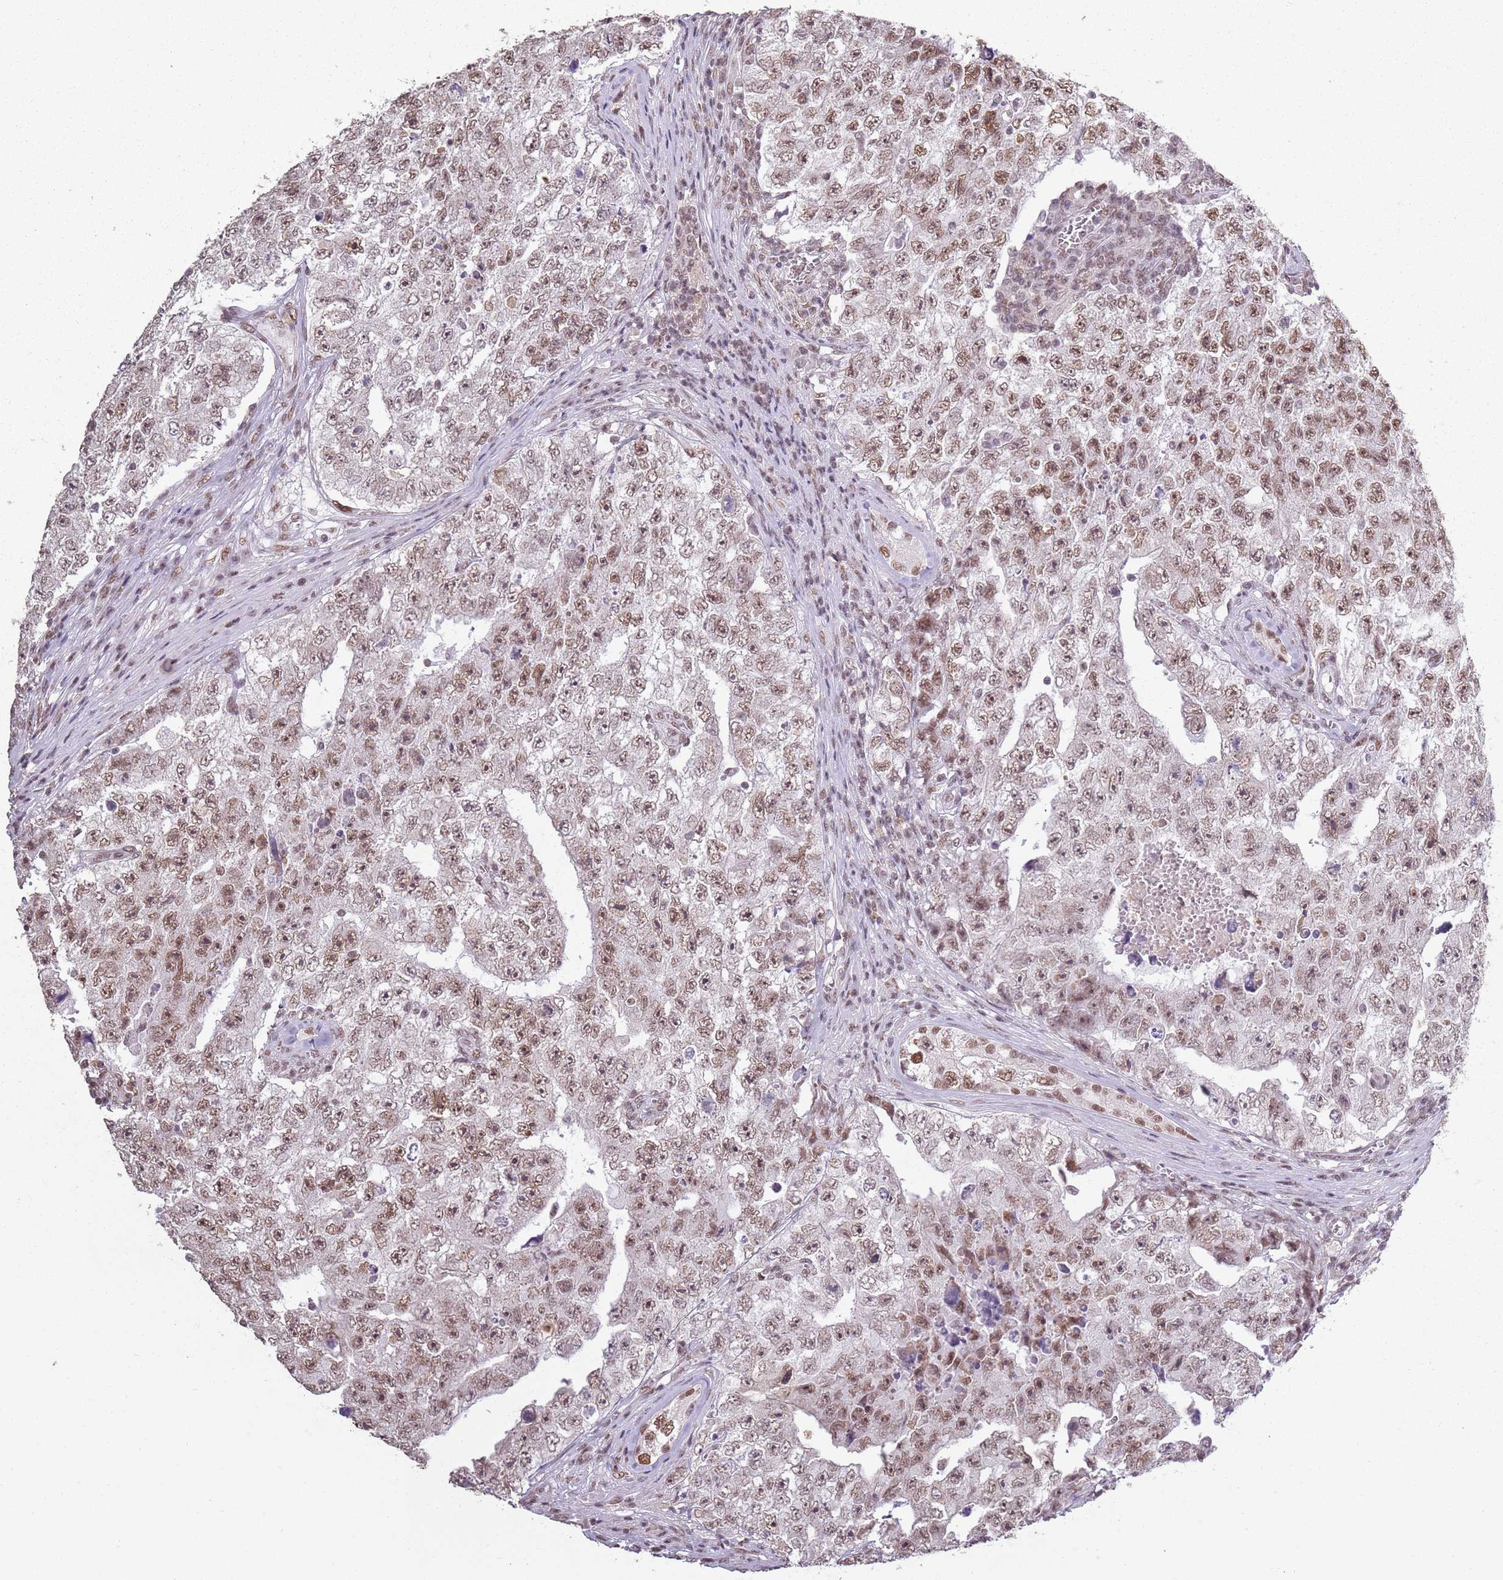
{"staining": {"intensity": "moderate", "quantity": ">75%", "location": "nuclear"}, "tissue": "testis cancer", "cell_type": "Tumor cells", "image_type": "cancer", "snomed": [{"axis": "morphology", "description": "Carcinoma, Embryonal, NOS"}, {"axis": "topography", "description": "Testis"}], "caption": "Protein positivity by immunohistochemistry displays moderate nuclear positivity in about >75% of tumor cells in testis embryonal carcinoma.", "gene": "ARL14EP", "patient": {"sex": "male", "age": 17}}